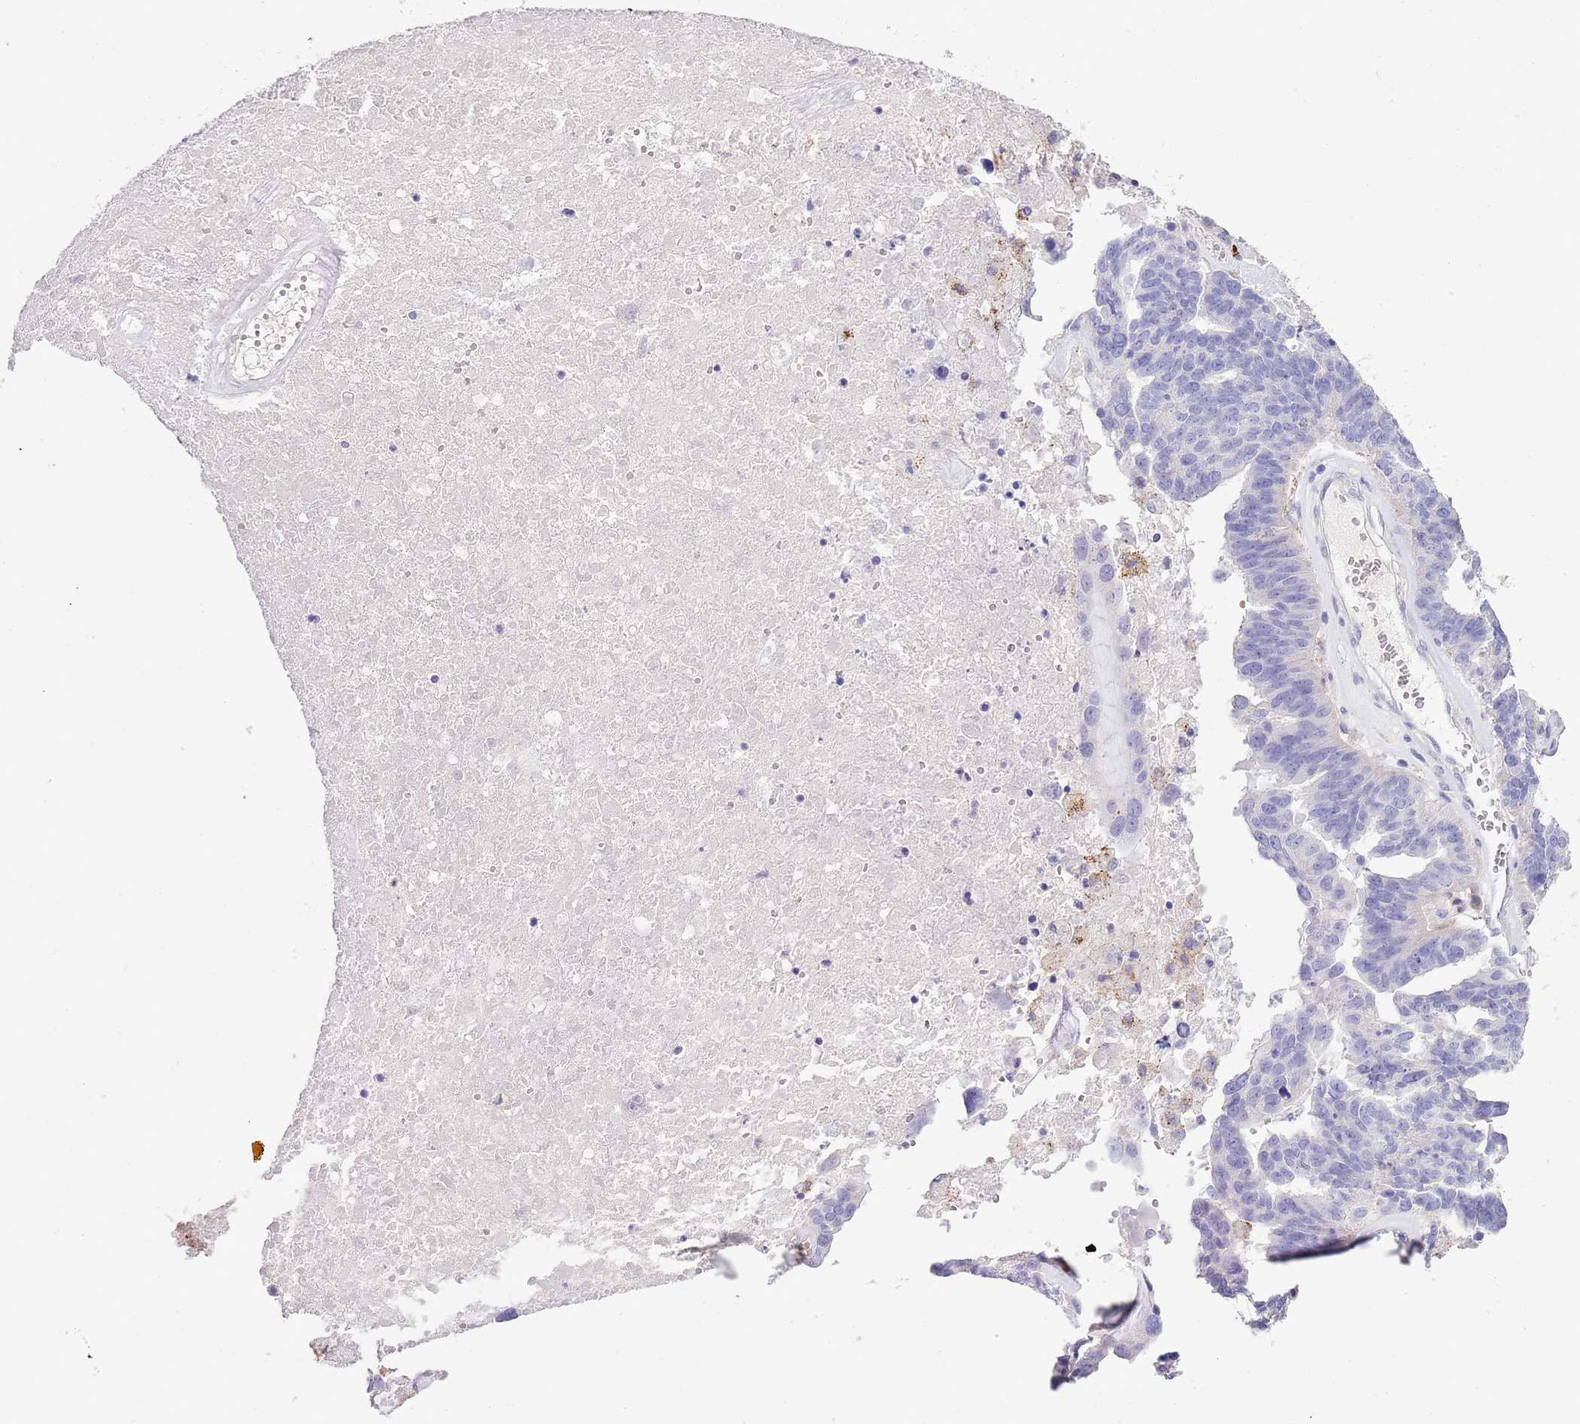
{"staining": {"intensity": "moderate", "quantity": "<25%", "location": "cytoplasmic/membranous"}, "tissue": "ovarian cancer", "cell_type": "Tumor cells", "image_type": "cancer", "snomed": [{"axis": "morphology", "description": "Cystadenocarcinoma, serous, NOS"}, {"axis": "topography", "description": "Ovary"}], "caption": "Moderate cytoplasmic/membranous expression is present in about <25% of tumor cells in ovarian cancer.", "gene": "ABHD17A", "patient": {"sex": "female", "age": 59}}